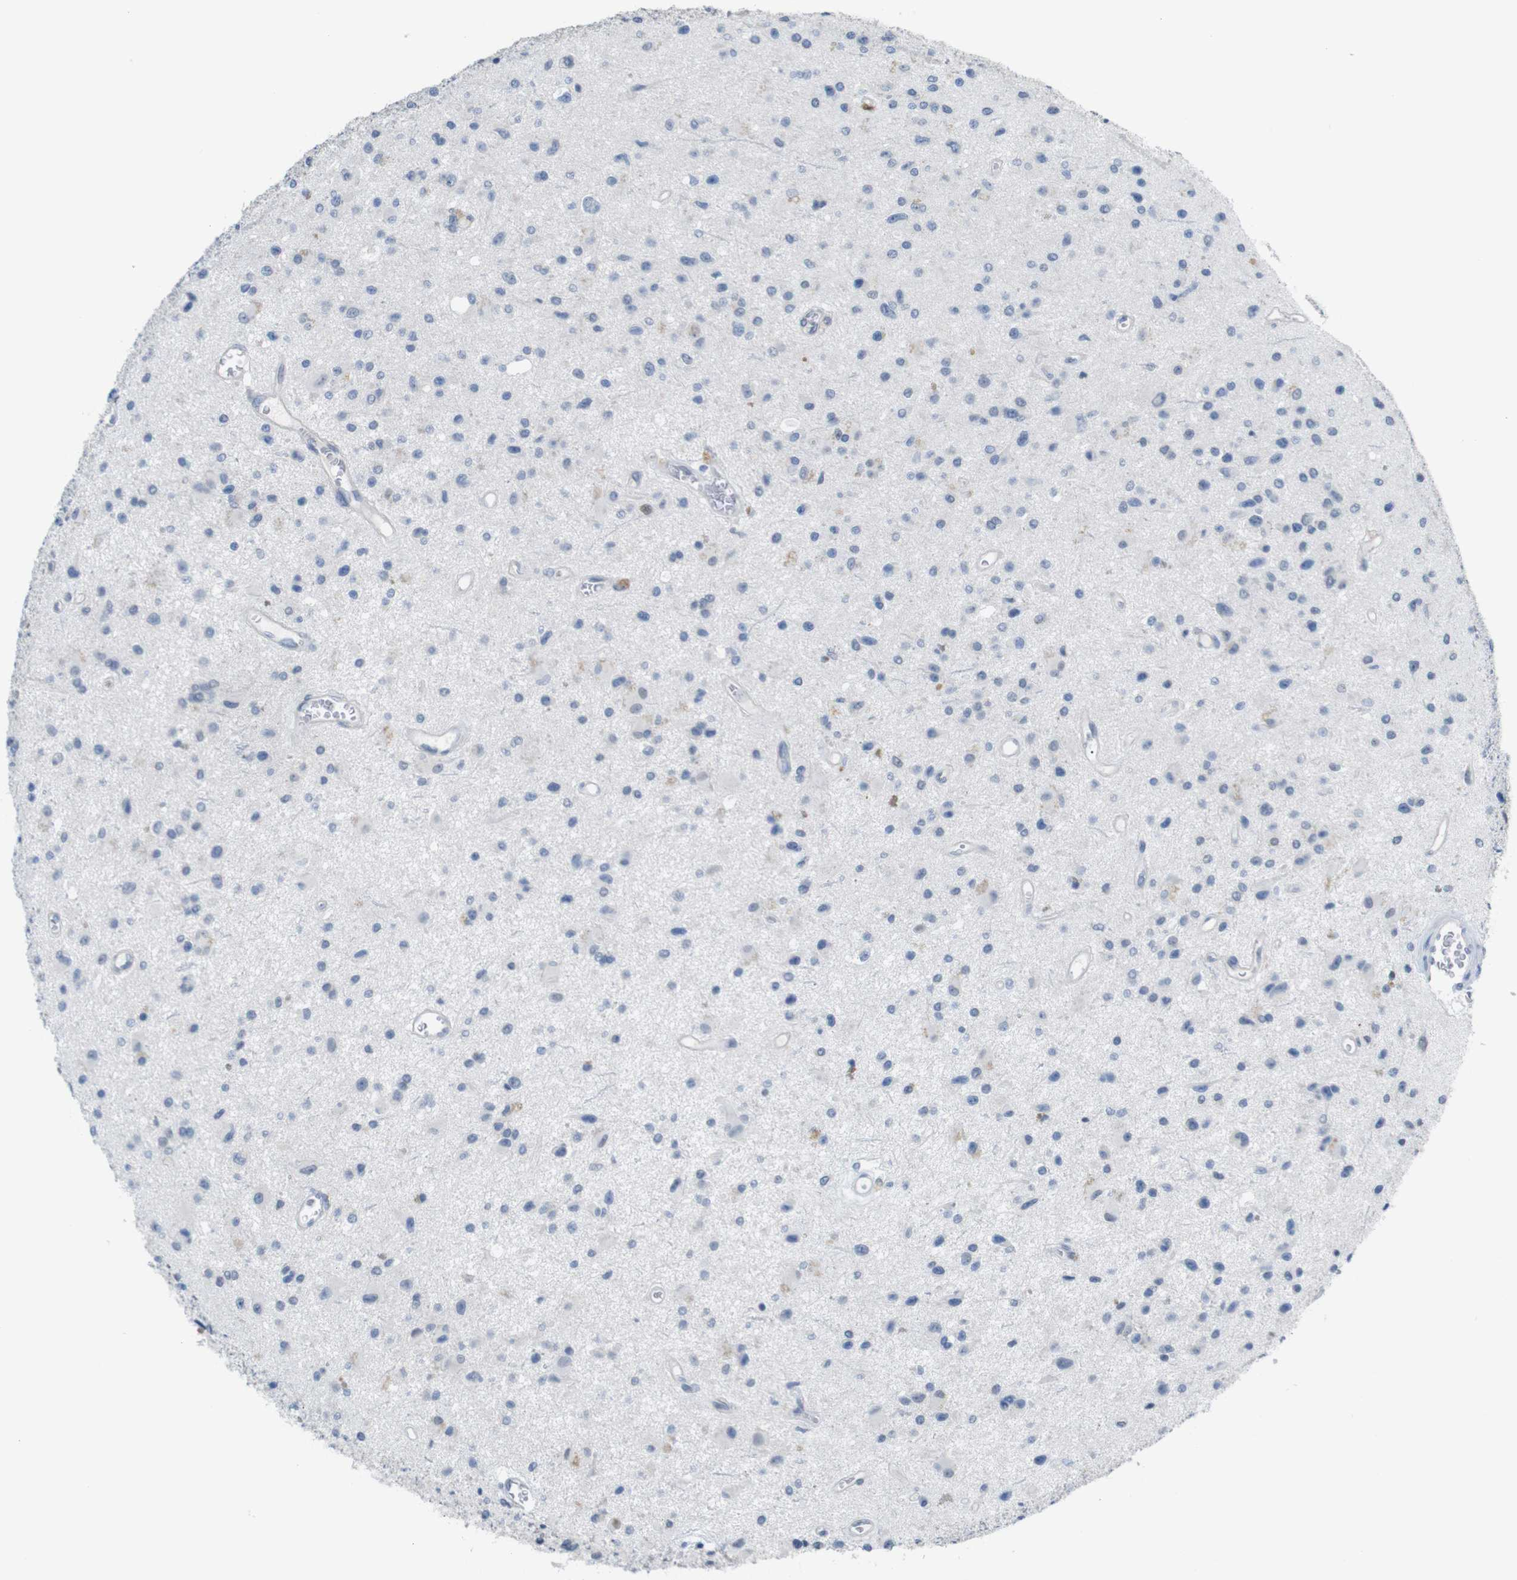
{"staining": {"intensity": "negative", "quantity": "none", "location": "none"}, "tissue": "glioma", "cell_type": "Tumor cells", "image_type": "cancer", "snomed": [{"axis": "morphology", "description": "Glioma, malignant, Low grade"}, {"axis": "topography", "description": "Brain"}], "caption": "Tumor cells are negative for brown protein staining in glioma.", "gene": "CHRM5", "patient": {"sex": "male", "age": 58}}